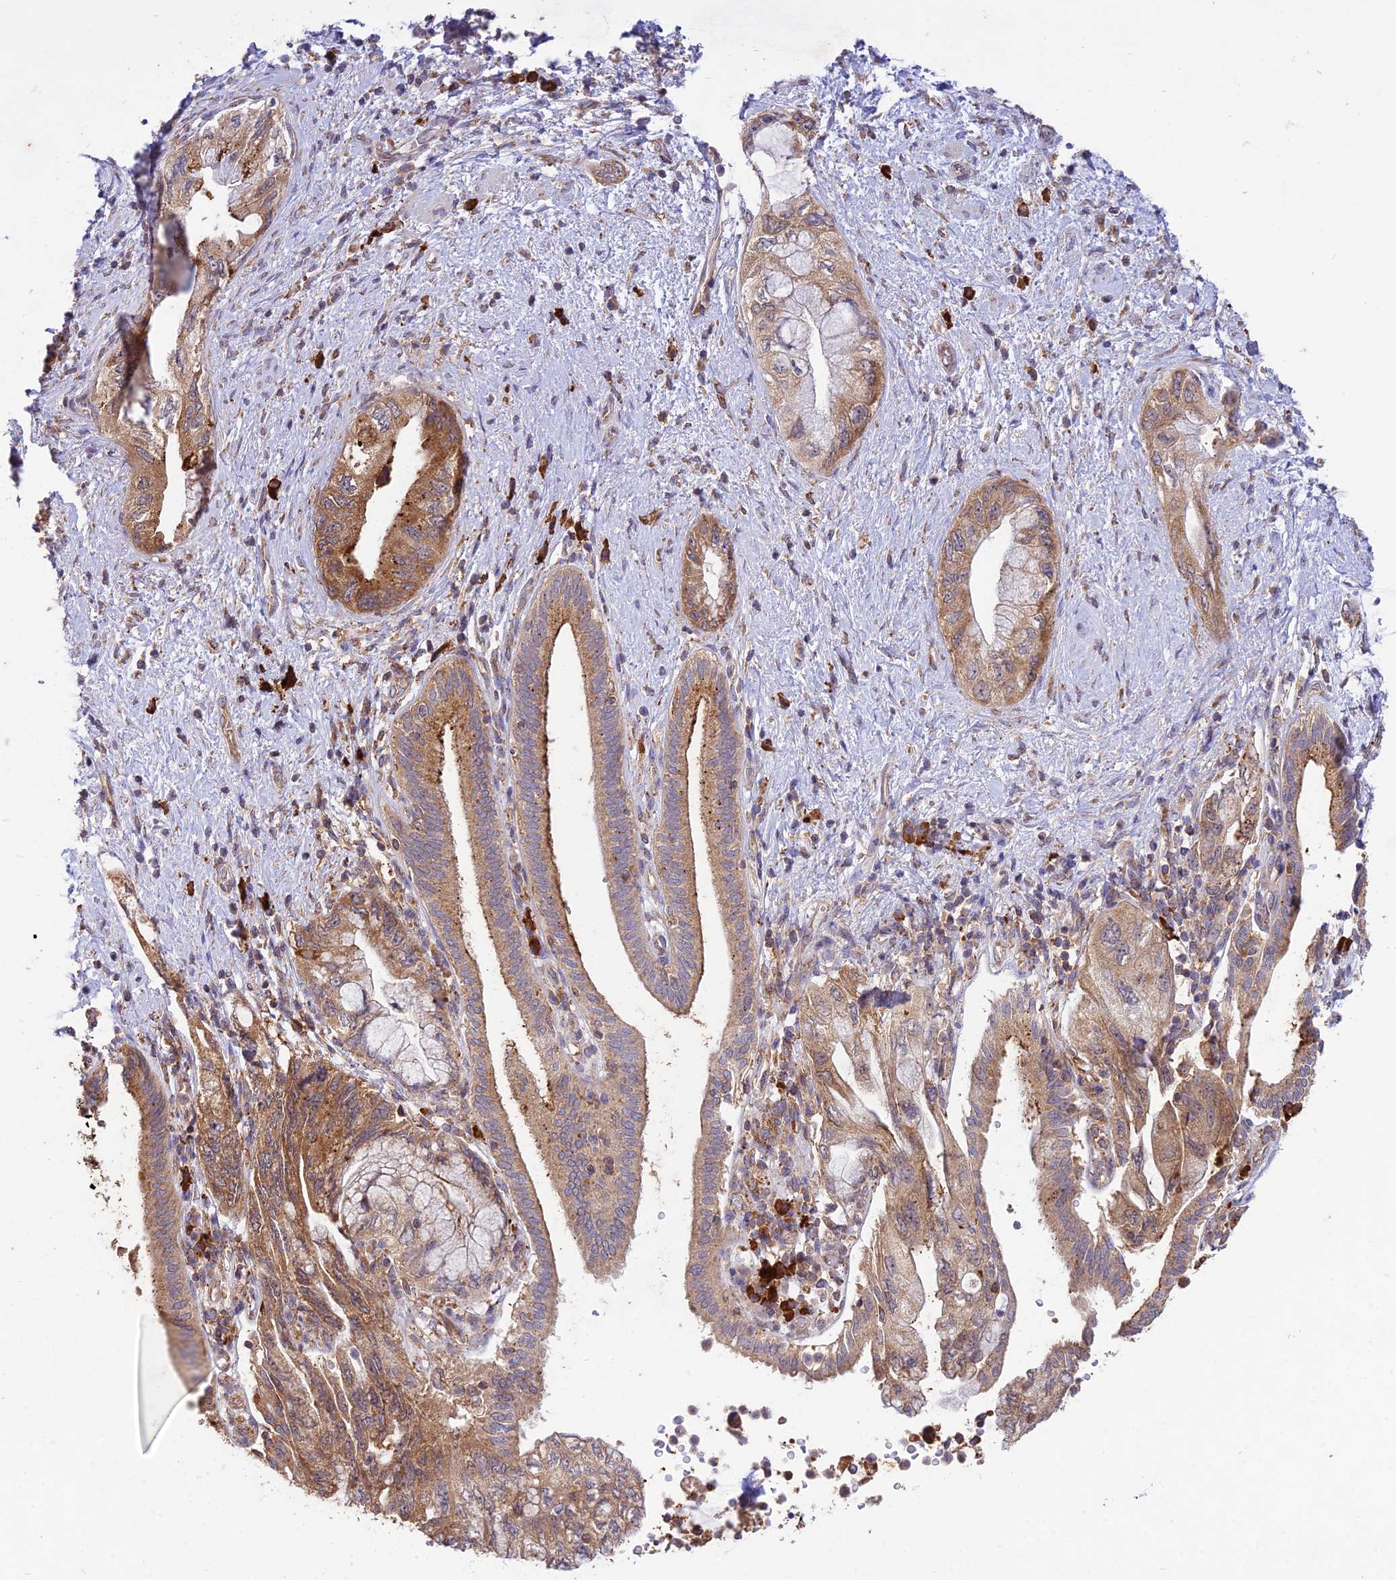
{"staining": {"intensity": "moderate", "quantity": ">75%", "location": "cytoplasmic/membranous"}, "tissue": "pancreatic cancer", "cell_type": "Tumor cells", "image_type": "cancer", "snomed": [{"axis": "morphology", "description": "Adenocarcinoma, NOS"}, {"axis": "topography", "description": "Pancreas"}], "caption": "High-magnification brightfield microscopy of pancreatic adenocarcinoma stained with DAB (3,3'-diaminobenzidine) (brown) and counterstained with hematoxylin (blue). tumor cells exhibit moderate cytoplasmic/membranous positivity is present in approximately>75% of cells.", "gene": "NXNL2", "patient": {"sex": "female", "age": 73}}